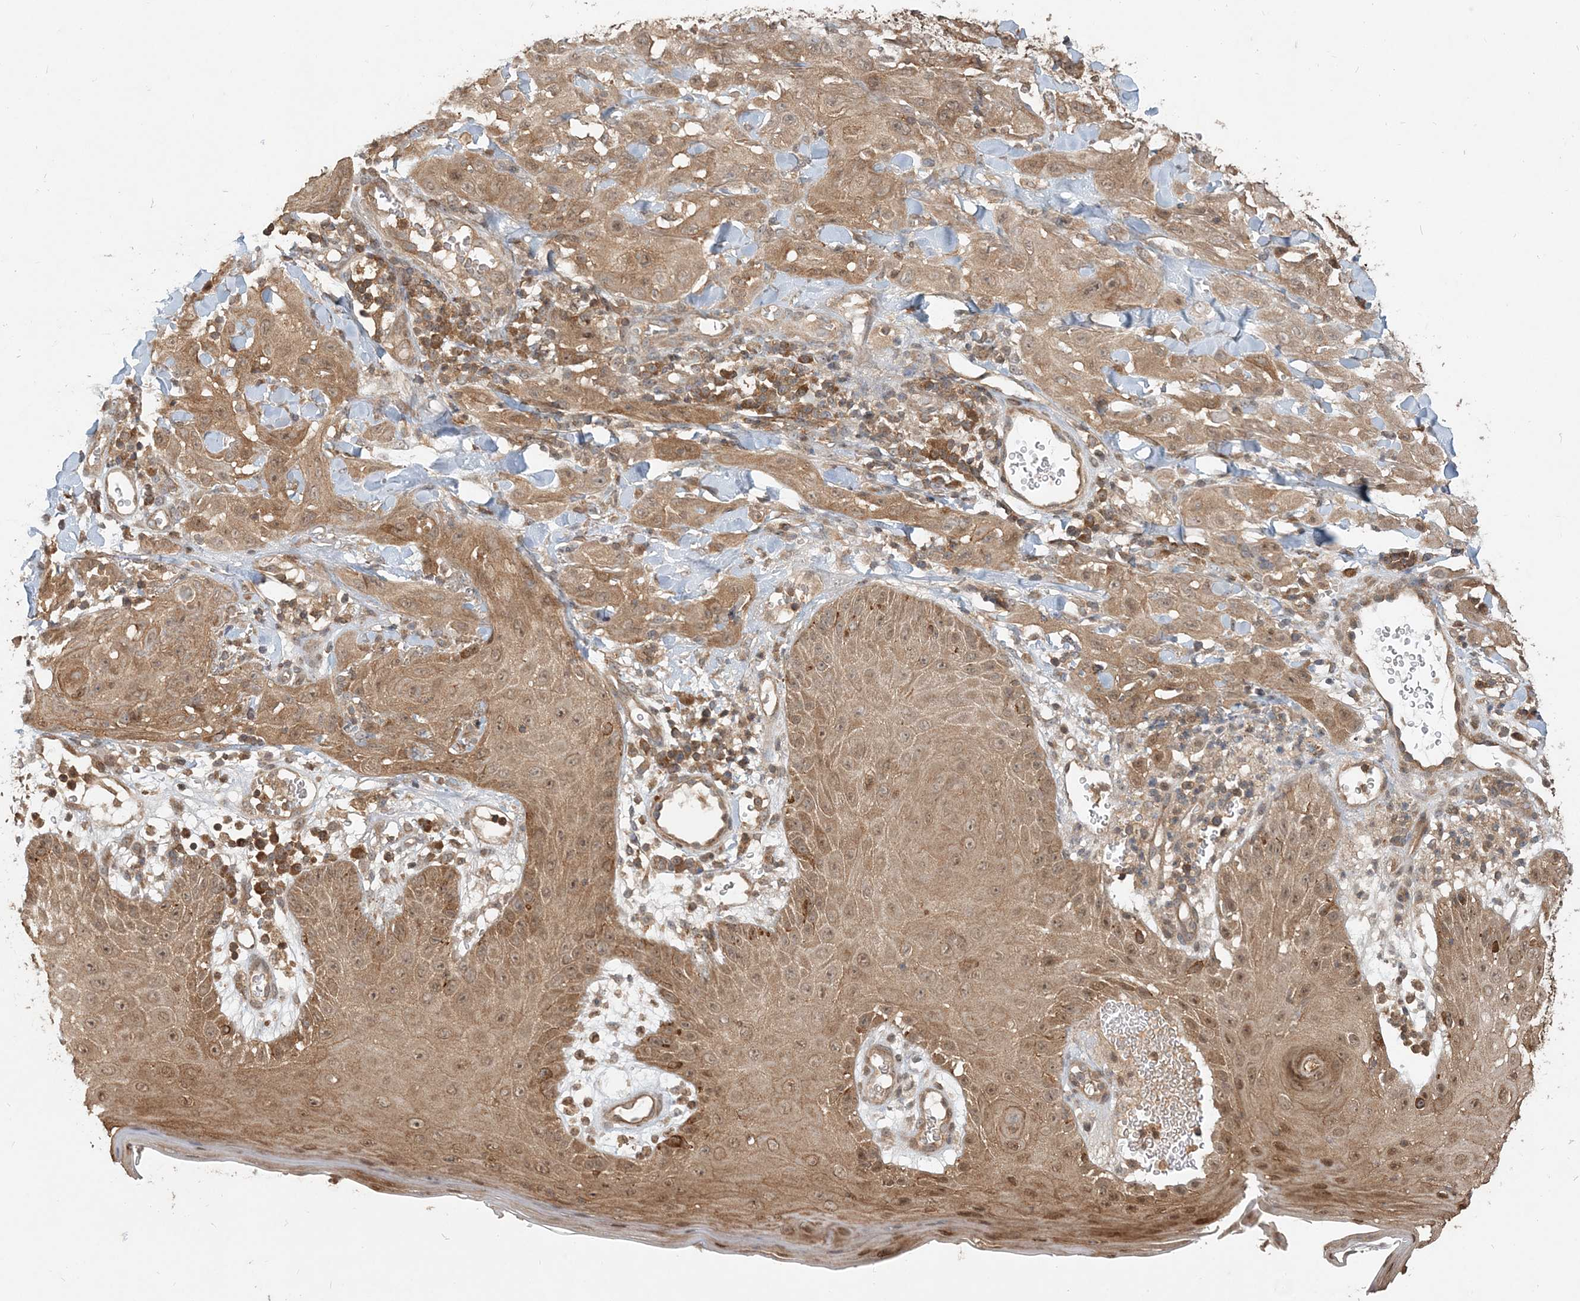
{"staining": {"intensity": "moderate", "quantity": ">75%", "location": "cytoplasmic/membranous,nuclear"}, "tissue": "skin cancer", "cell_type": "Tumor cells", "image_type": "cancer", "snomed": [{"axis": "morphology", "description": "Squamous cell carcinoma, NOS"}, {"axis": "topography", "description": "Skin"}], "caption": "A photomicrograph showing moderate cytoplasmic/membranous and nuclear expression in approximately >75% of tumor cells in skin cancer, as visualized by brown immunohistochemical staining.", "gene": "CAB39", "patient": {"sex": "male", "age": 24}}